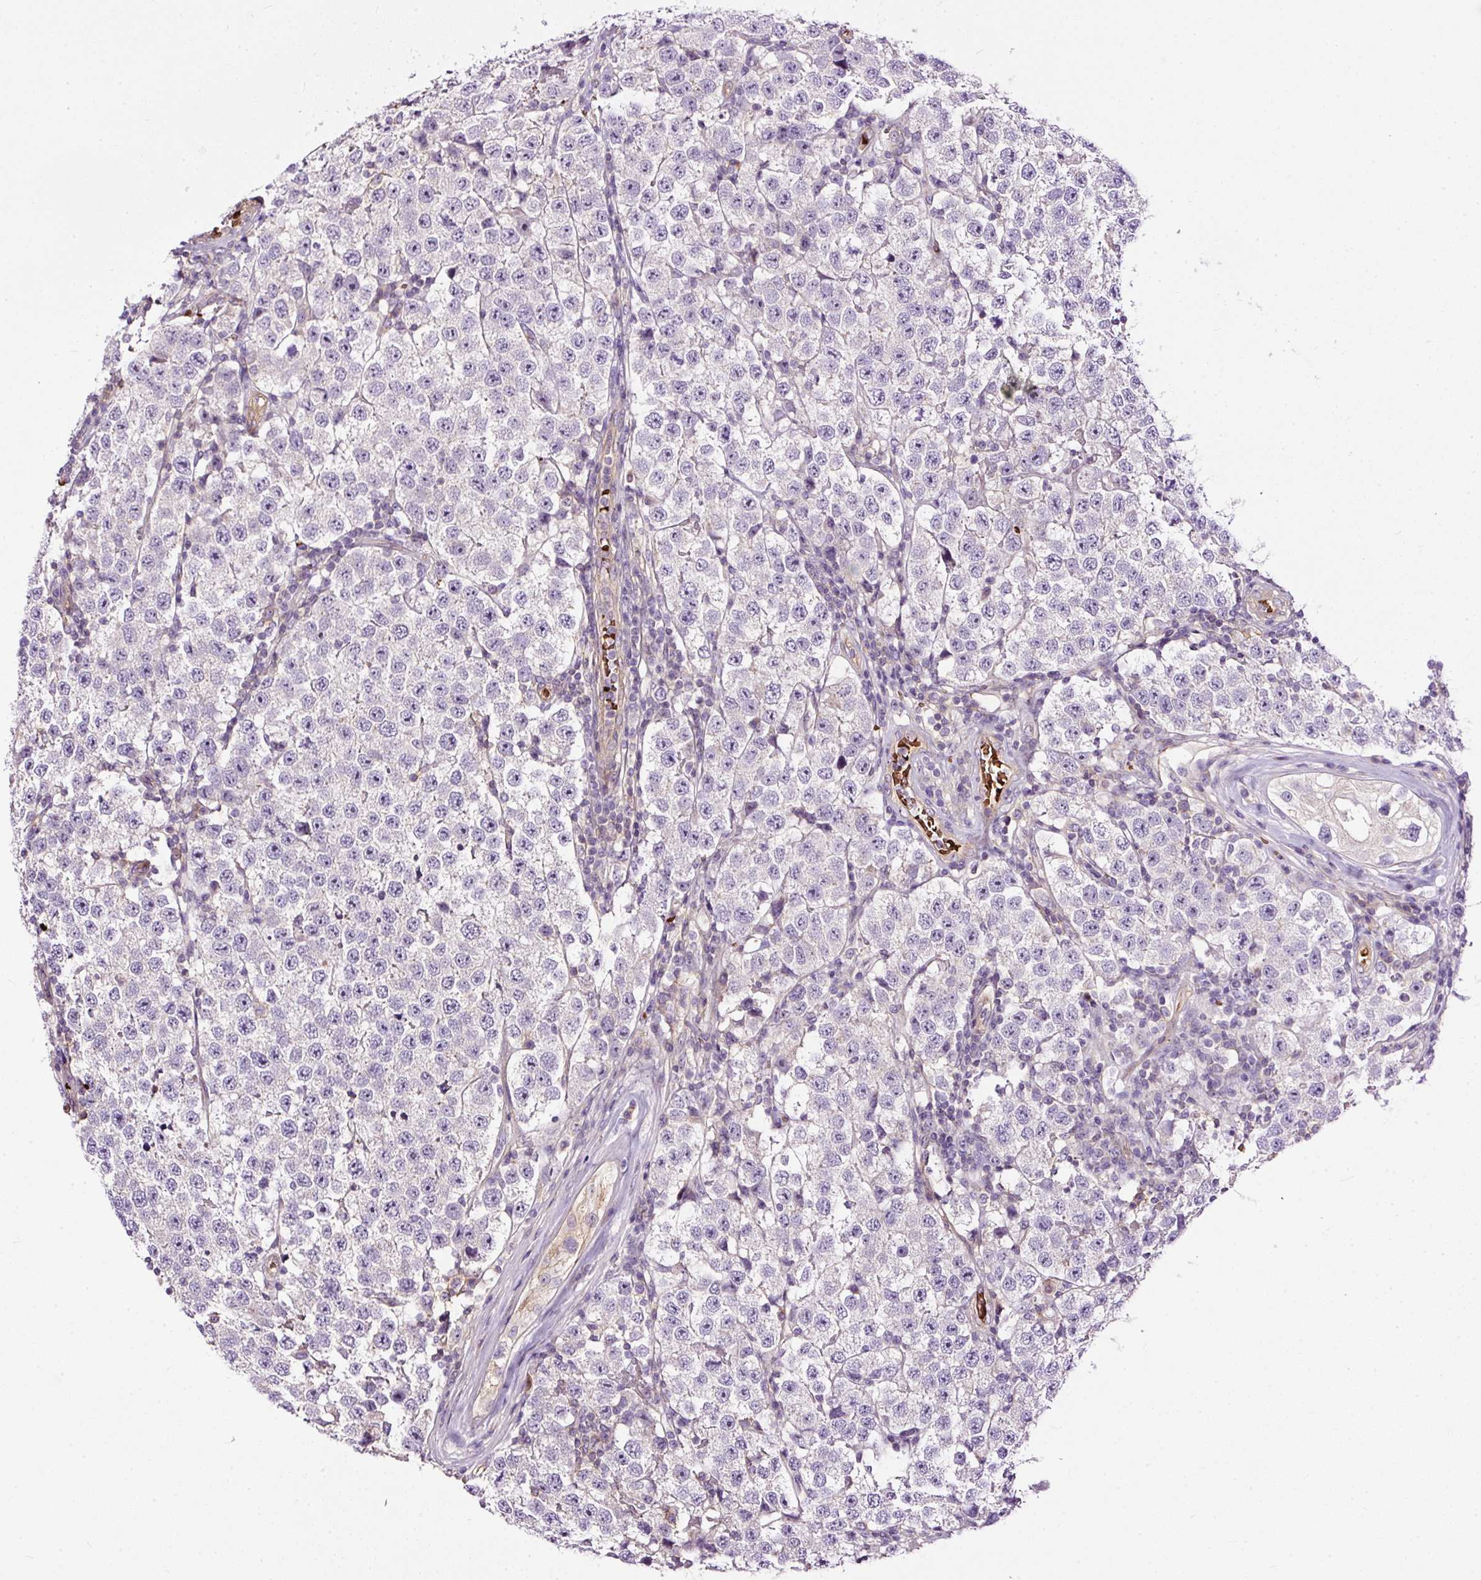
{"staining": {"intensity": "negative", "quantity": "none", "location": "none"}, "tissue": "testis cancer", "cell_type": "Tumor cells", "image_type": "cancer", "snomed": [{"axis": "morphology", "description": "Seminoma, NOS"}, {"axis": "topography", "description": "Testis"}], "caption": "Immunohistochemistry (IHC) of human testis seminoma demonstrates no positivity in tumor cells.", "gene": "USHBP1", "patient": {"sex": "male", "age": 34}}